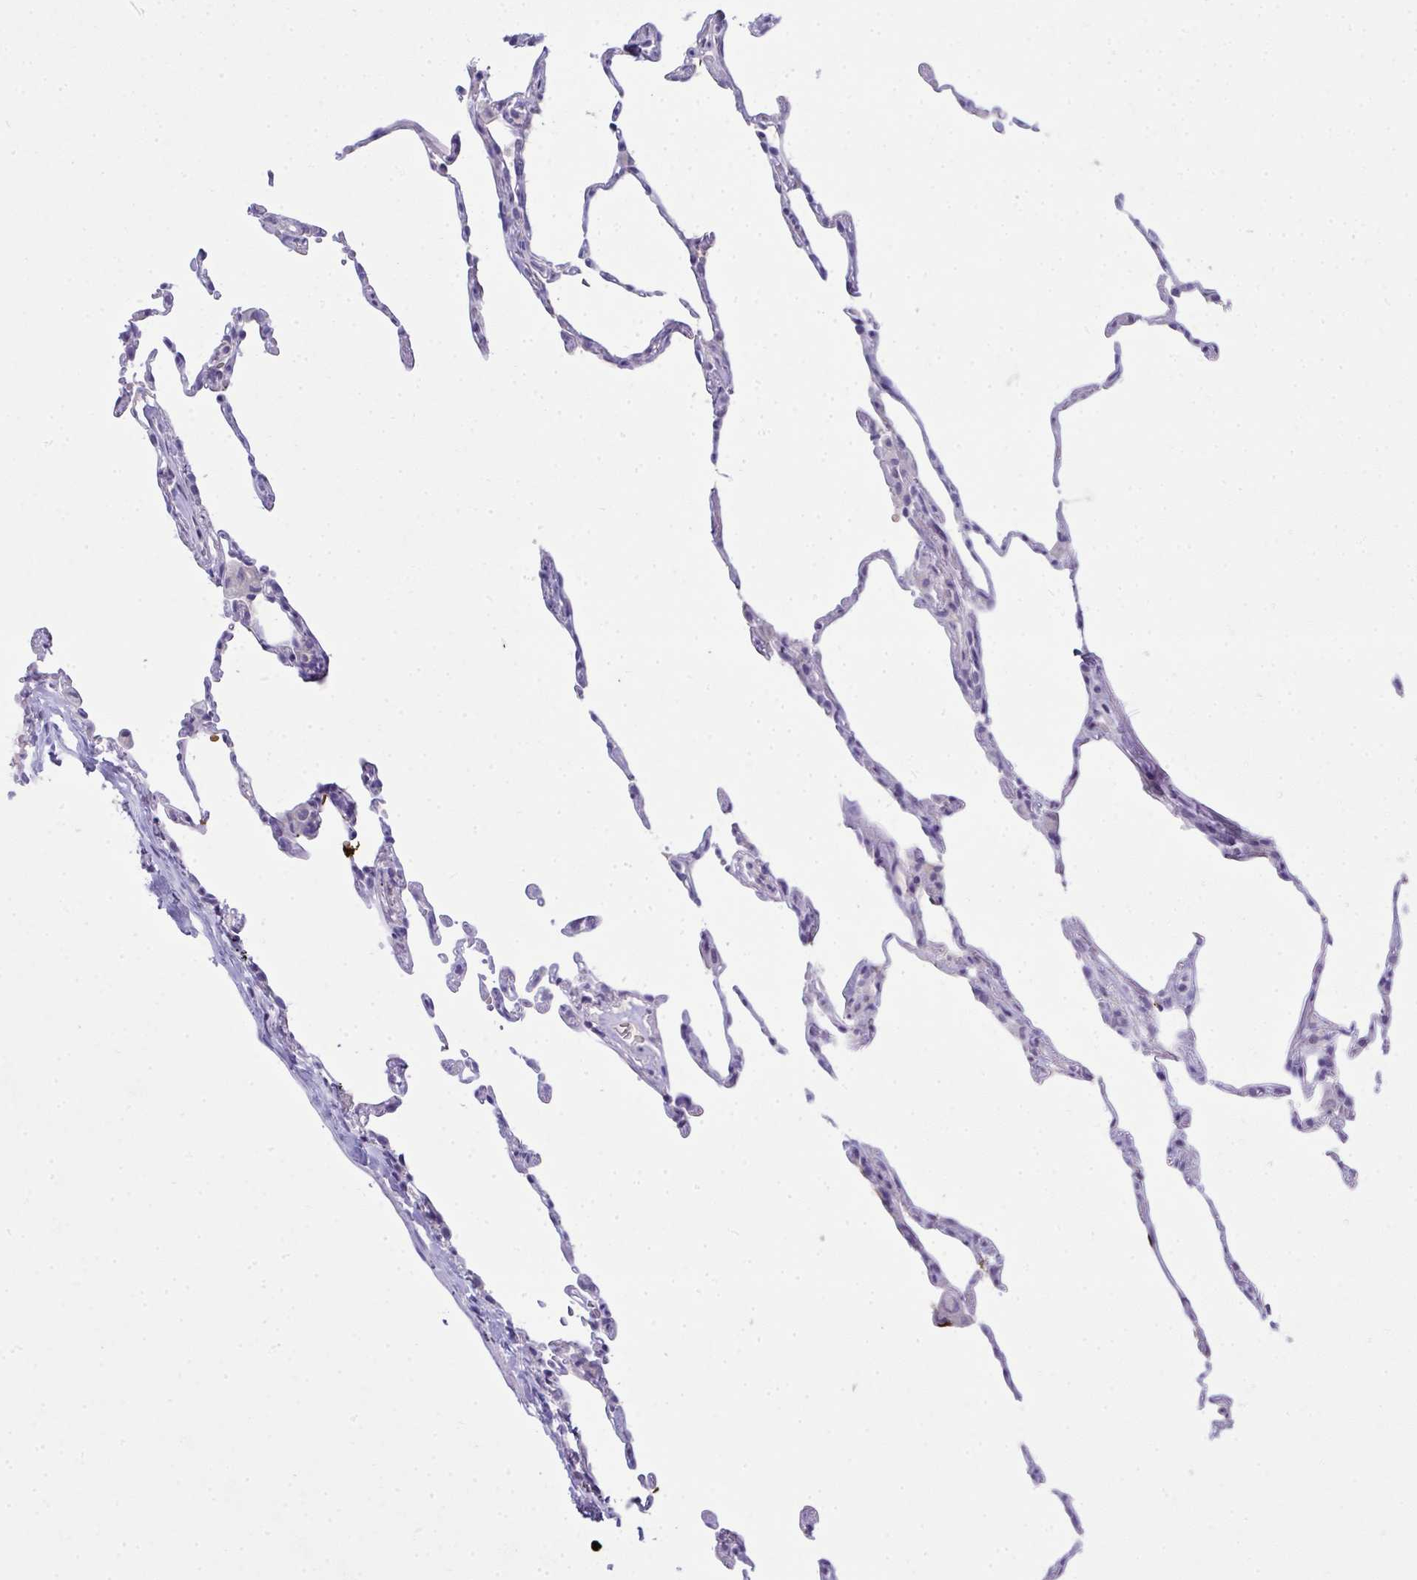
{"staining": {"intensity": "negative", "quantity": "none", "location": "none"}, "tissue": "lung", "cell_type": "Alveolar cells", "image_type": "normal", "snomed": [{"axis": "morphology", "description": "Normal tissue, NOS"}, {"axis": "topography", "description": "Lung"}], "caption": "The histopathology image reveals no staining of alveolar cells in benign lung.", "gene": "SPTB", "patient": {"sex": "female", "age": 57}}